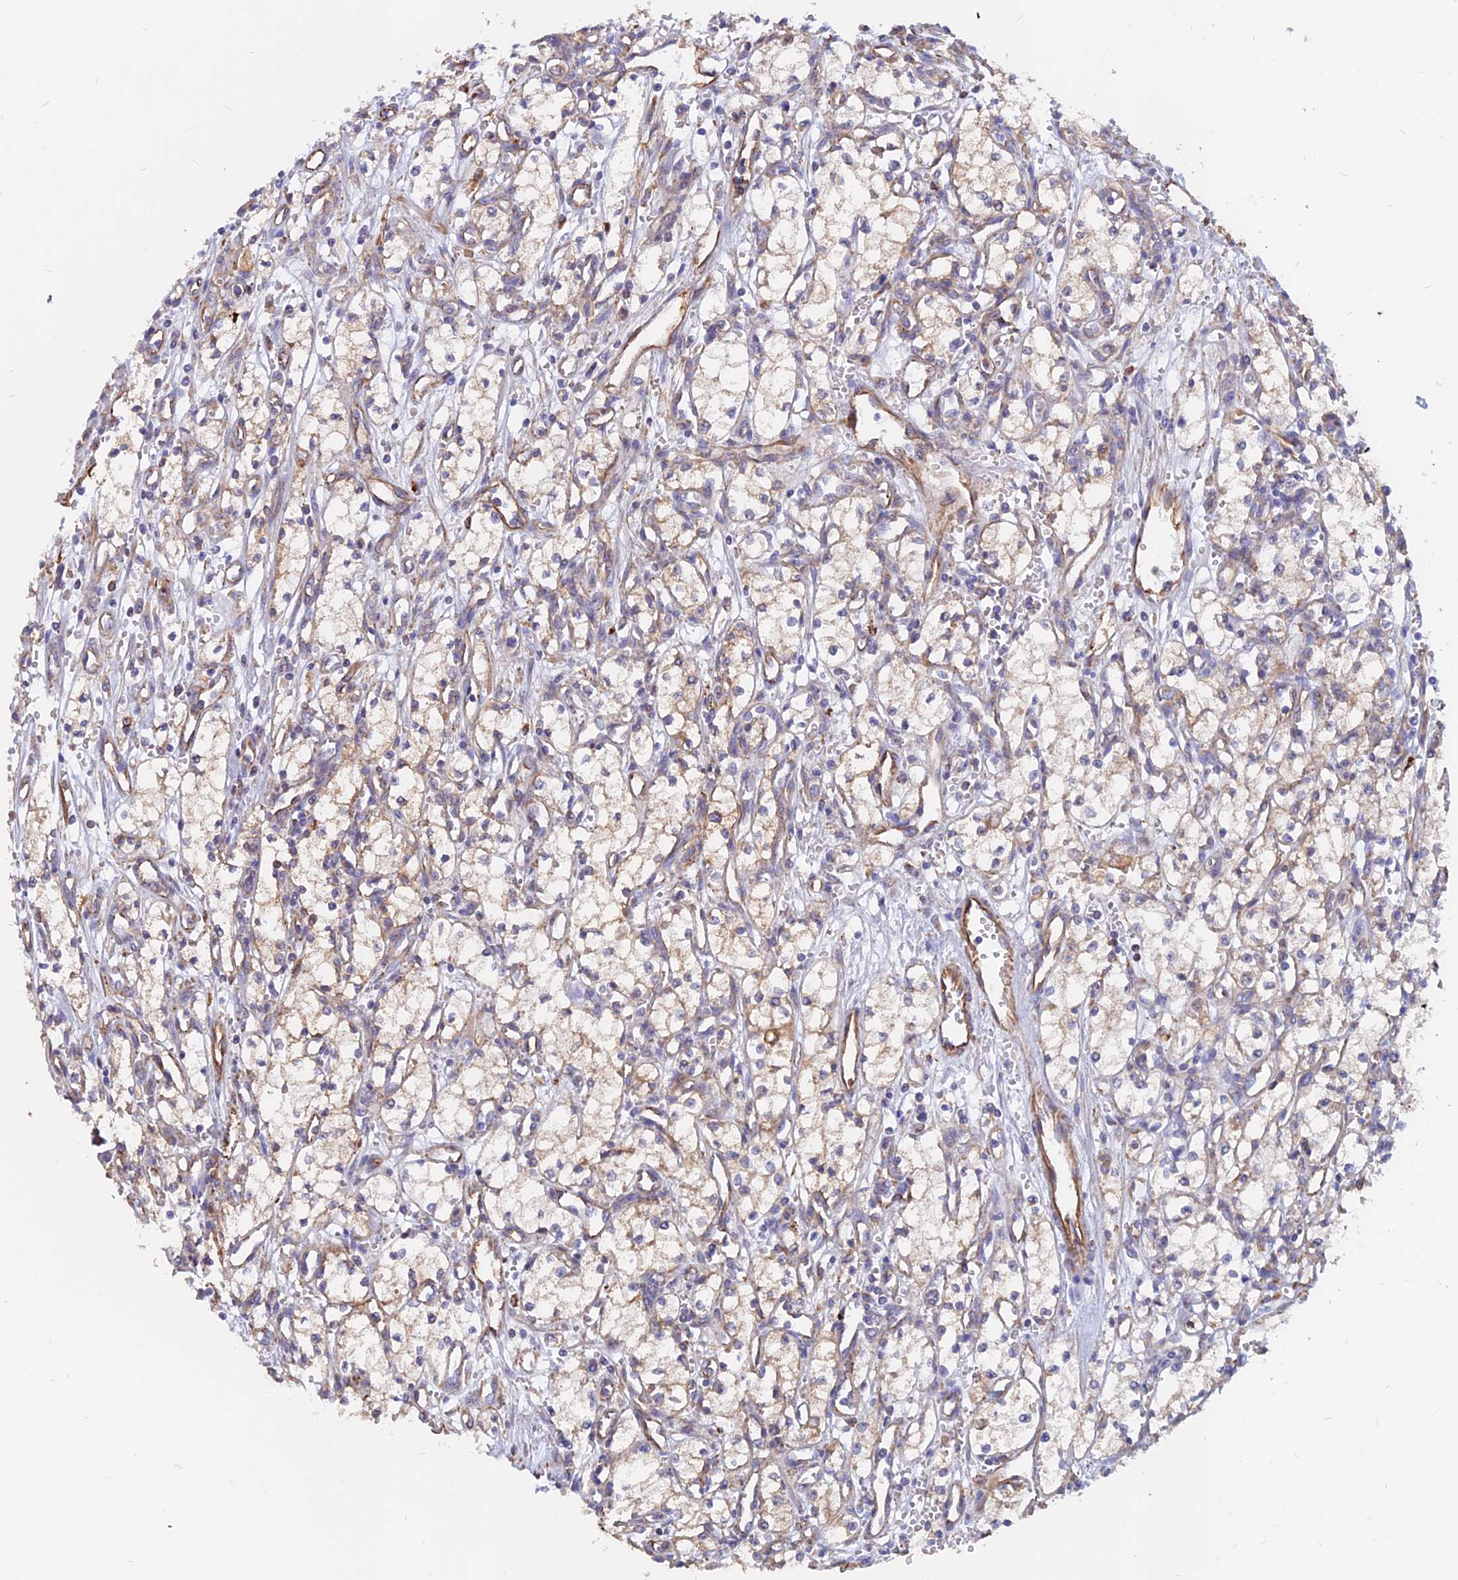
{"staining": {"intensity": "weak", "quantity": "25%-75%", "location": "cytoplasmic/membranous"}, "tissue": "renal cancer", "cell_type": "Tumor cells", "image_type": "cancer", "snomed": [{"axis": "morphology", "description": "Adenocarcinoma, NOS"}, {"axis": "topography", "description": "Kidney"}], "caption": "Immunohistochemistry histopathology image of renal cancer (adenocarcinoma) stained for a protein (brown), which demonstrates low levels of weak cytoplasmic/membranous positivity in about 25%-75% of tumor cells.", "gene": "CDK18", "patient": {"sex": "male", "age": 59}}